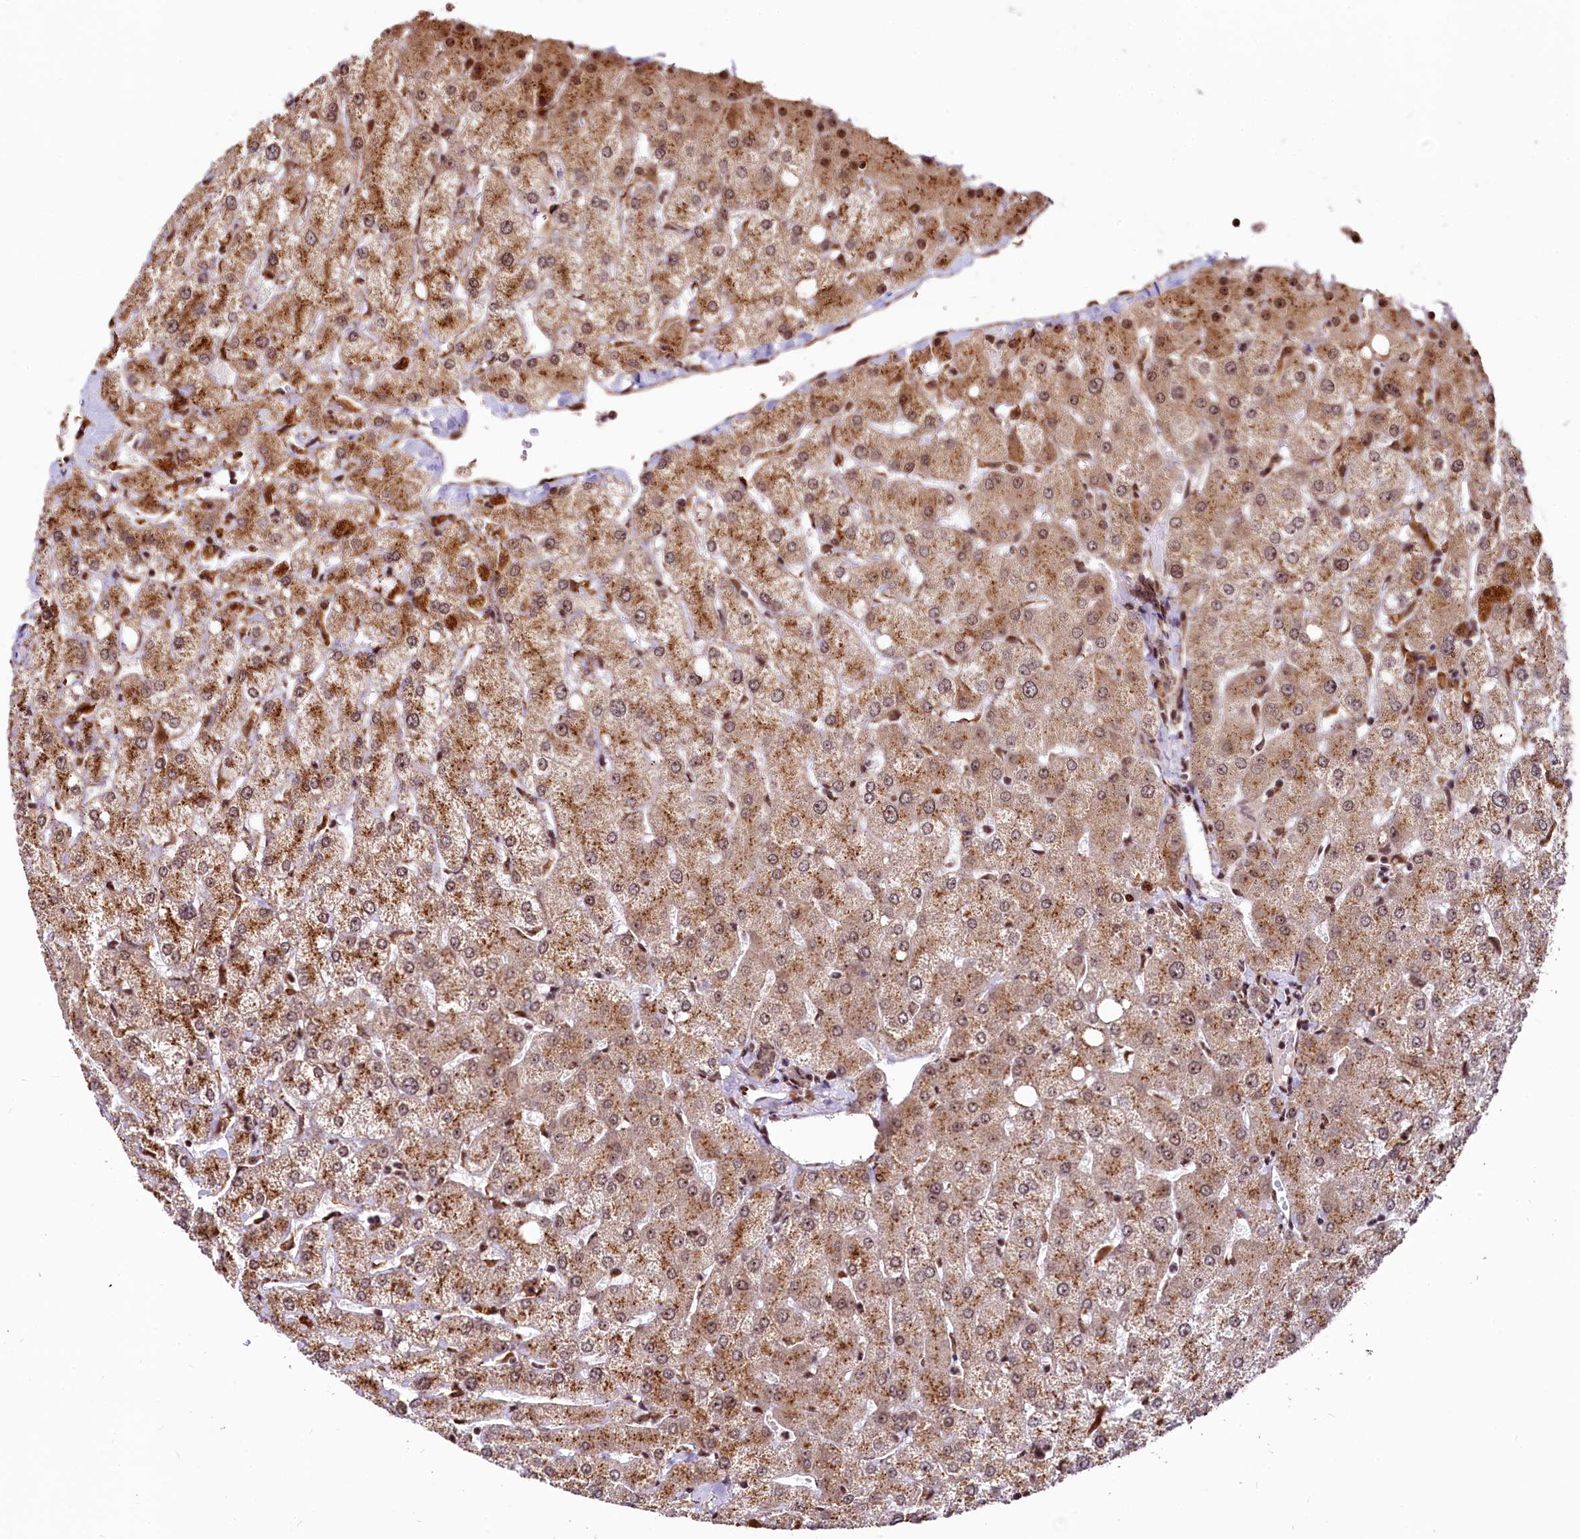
{"staining": {"intensity": "moderate", "quantity": "25%-75%", "location": "cytoplasmic/membranous,nuclear"}, "tissue": "liver", "cell_type": "Cholangiocytes", "image_type": "normal", "snomed": [{"axis": "morphology", "description": "Normal tissue, NOS"}, {"axis": "topography", "description": "Liver"}], "caption": "A medium amount of moderate cytoplasmic/membranous,nuclear expression is identified in approximately 25%-75% of cholangiocytes in normal liver. (brown staining indicates protein expression, while blue staining denotes nuclei).", "gene": "PDS5B", "patient": {"sex": "female", "age": 54}}